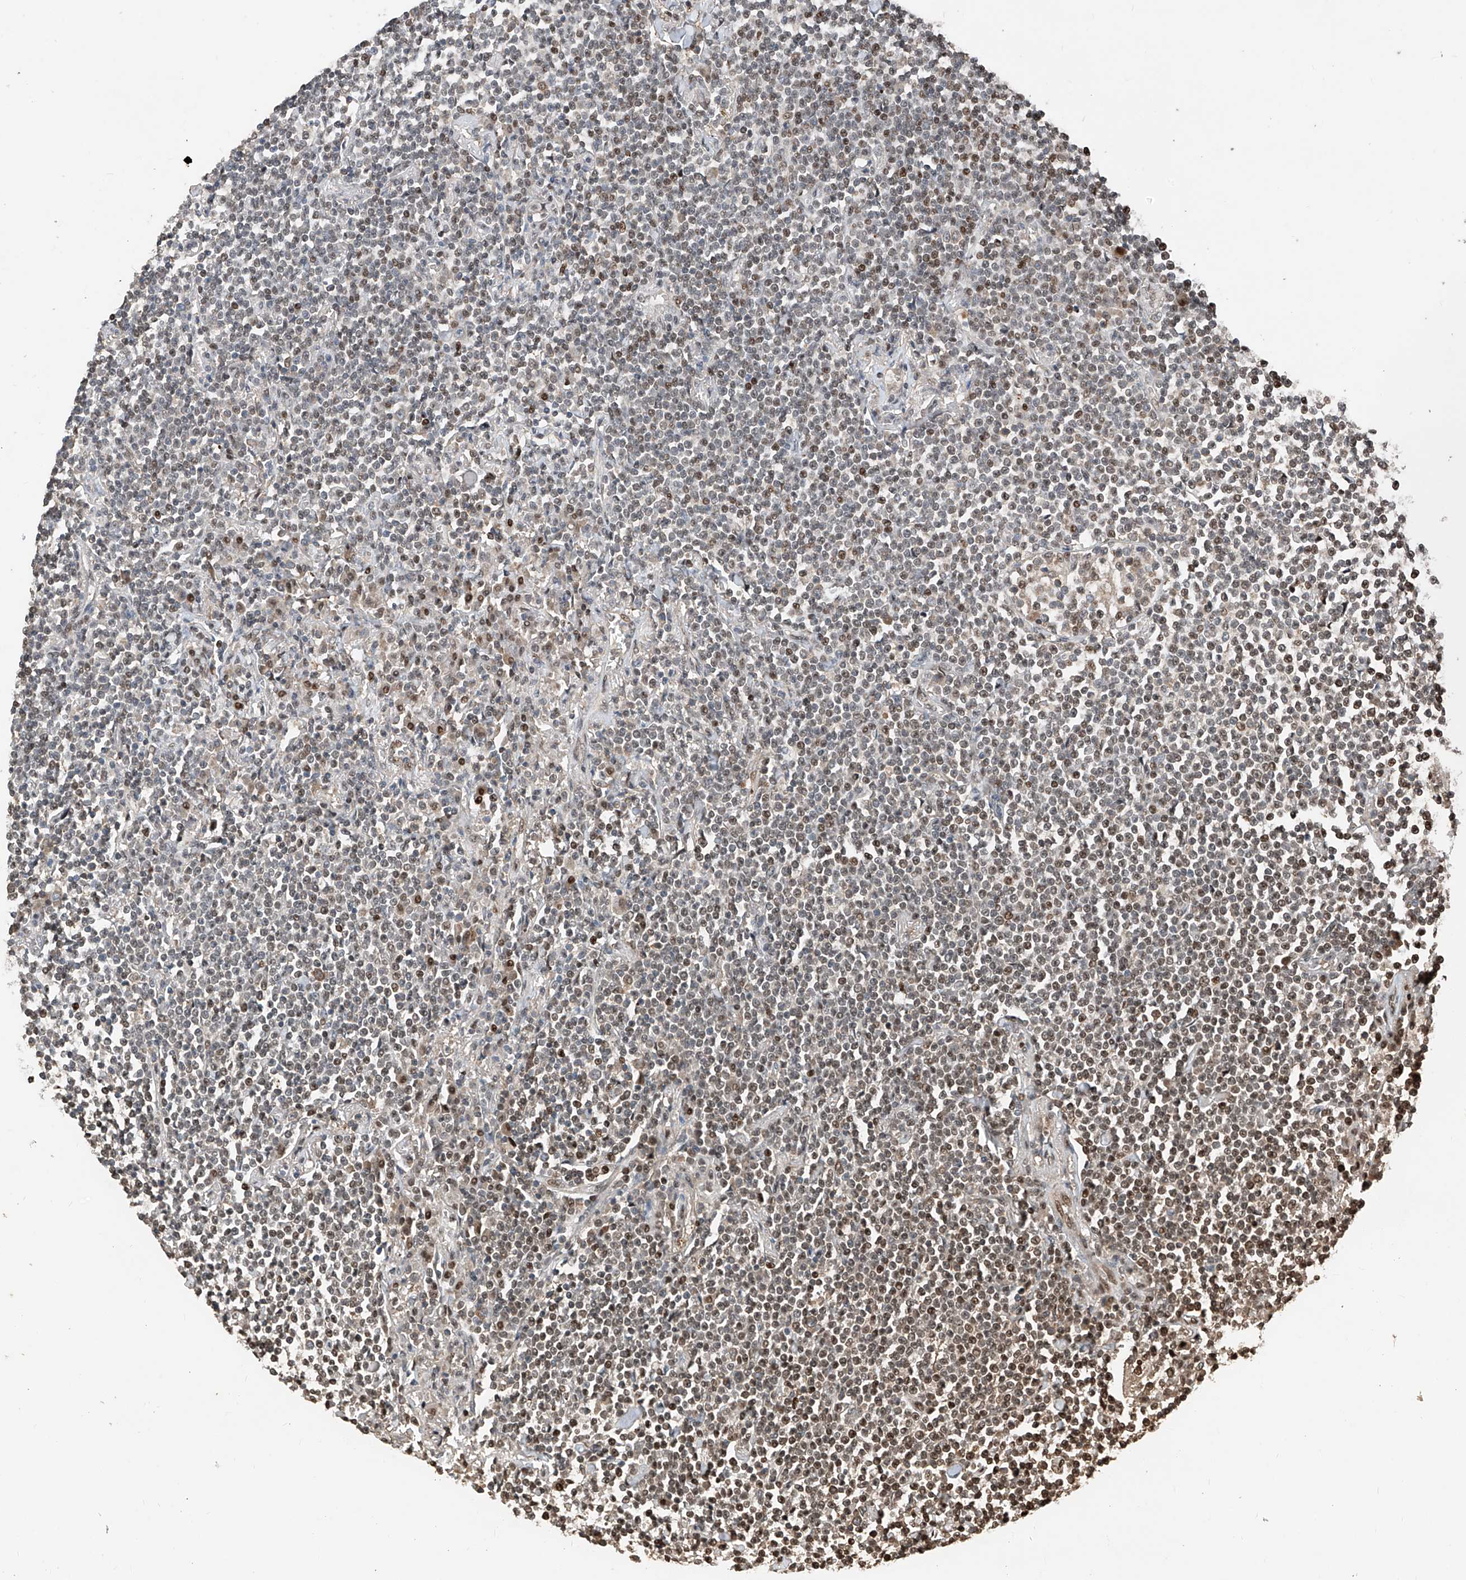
{"staining": {"intensity": "weak", "quantity": "25%-75%", "location": "nuclear"}, "tissue": "lymphoma", "cell_type": "Tumor cells", "image_type": "cancer", "snomed": [{"axis": "morphology", "description": "Malignant lymphoma, non-Hodgkin's type, Low grade"}, {"axis": "topography", "description": "Lung"}], "caption": "Immunohistochemical staining of human lymphoma displays low levels of weak nuclear staining in approximately 25%-75% of tumor cells.", "gene": "RMND1", "patient": {"sex": "female", "age": 71}}